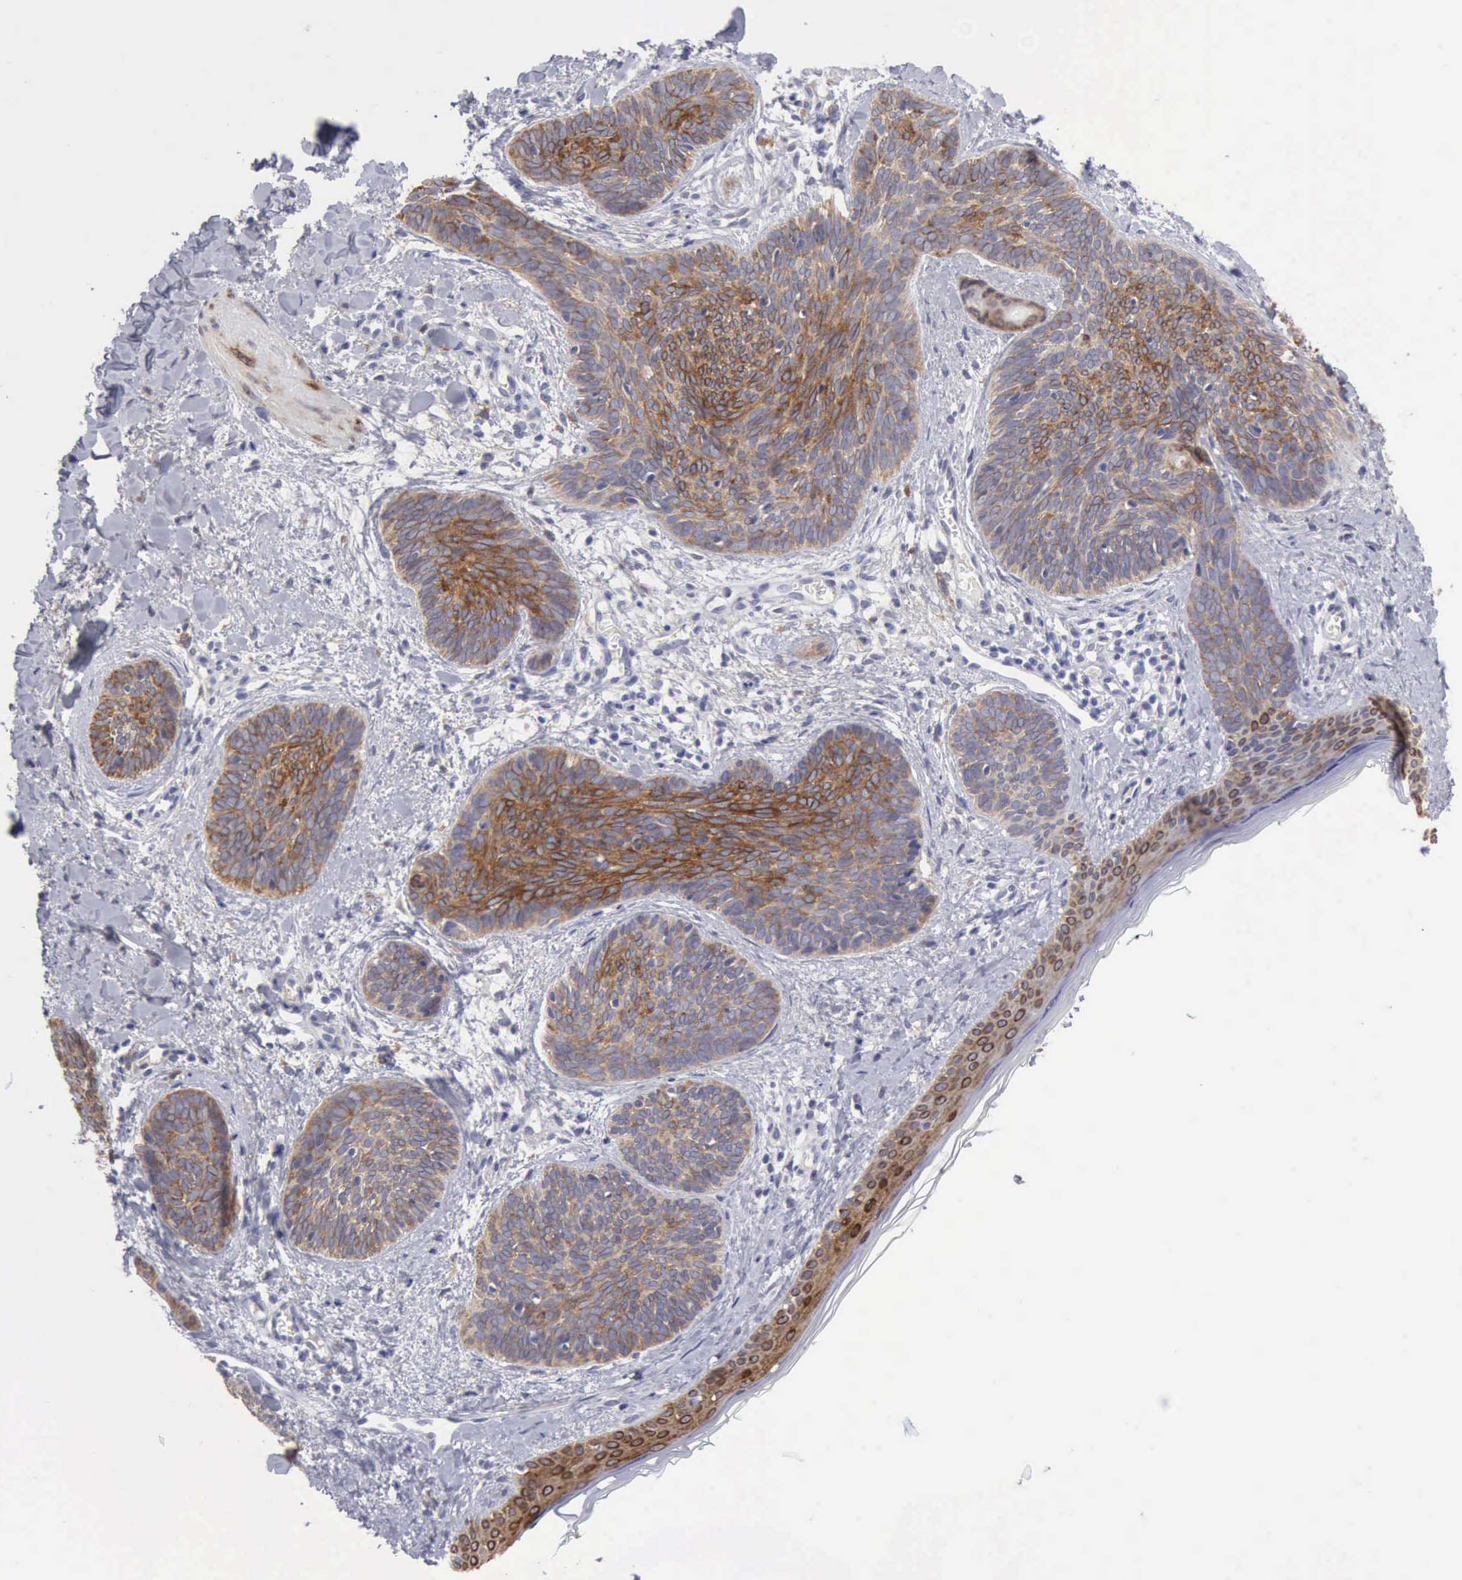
{"staining": {"intensity": "strong", "quantity": ">75%", "location": "cytoplasmic/membranous"}, "tissue": "skin cancer", "cell_type": "Tumor cells", "image_type": "cancer", "snomed": [{"axis": "morphology", "description": "Basal cell carcinoma"}, {"axis": "topography", "description": "Skin"}], "caption": "Skin cancer (basal cell carcinoma) tissue exhibits strong cytoplasmic/membranous staining in about >75% of tumor cells Ihc stains the protein of interest in brown and the nuclei are stained blue.", "gene": "TFRC", "patient": {"sex": "female", "age": 81}}